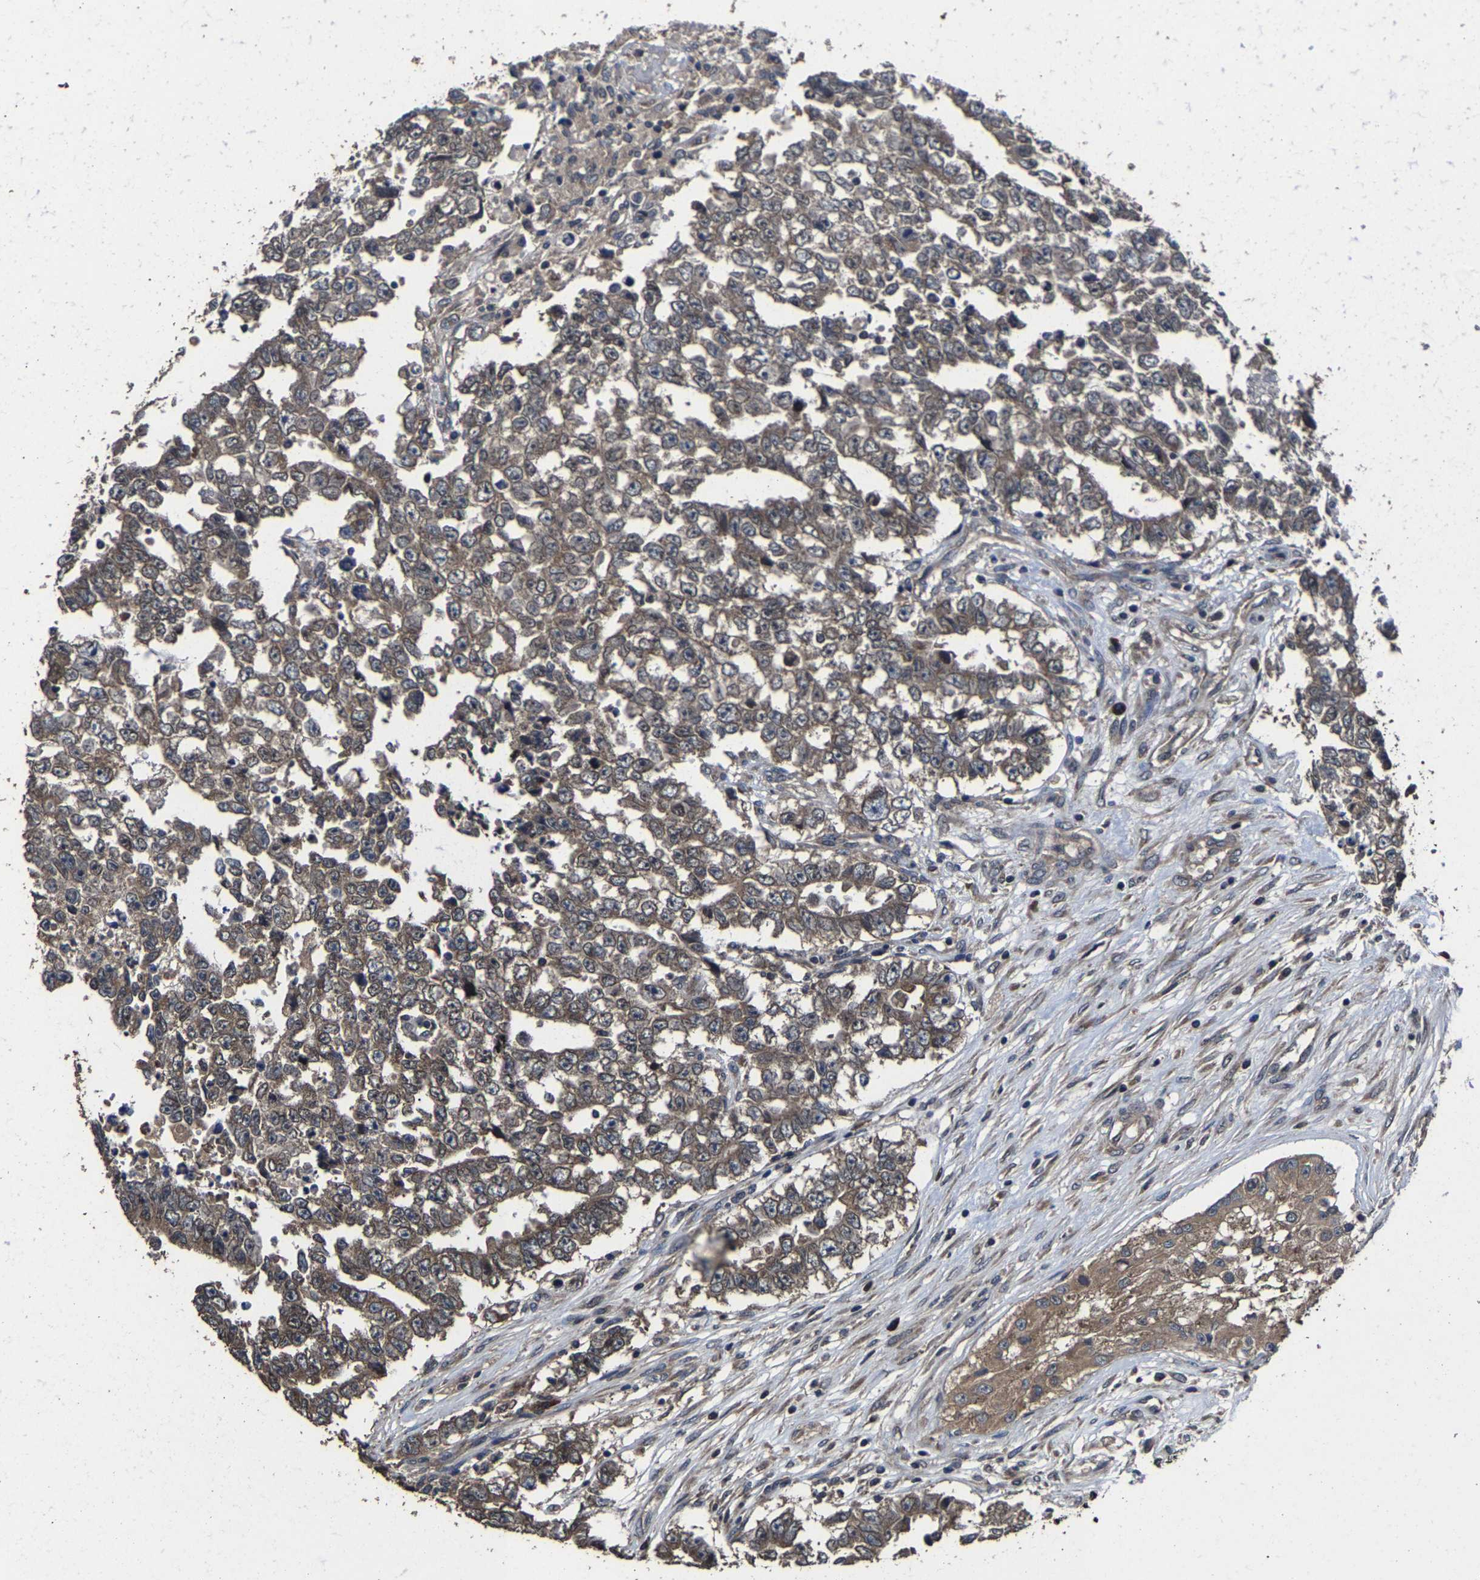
{"staining": {"intensity": "moderate", "quantity": ">75%", "location": "cytoplasmic/membranous"}, "tissue": "testis cancer", "cell_type": "Tumor cells", "image_type": "cancer", "snomed": [{"axis": "morphology", "description": "Carcinoma, Embryonal, NOS"}, {"axis": "topography", "description": "Testis"}], "caption": "IHC (DAB) staining of testis cancer (embryonal carcinoma) demonstrates moderate cytoplasmic/membranous protein staining in approximately >75% of tumor cells.", "gene": "EBAG9", "patient": {"sex": "male", "age": 25}}